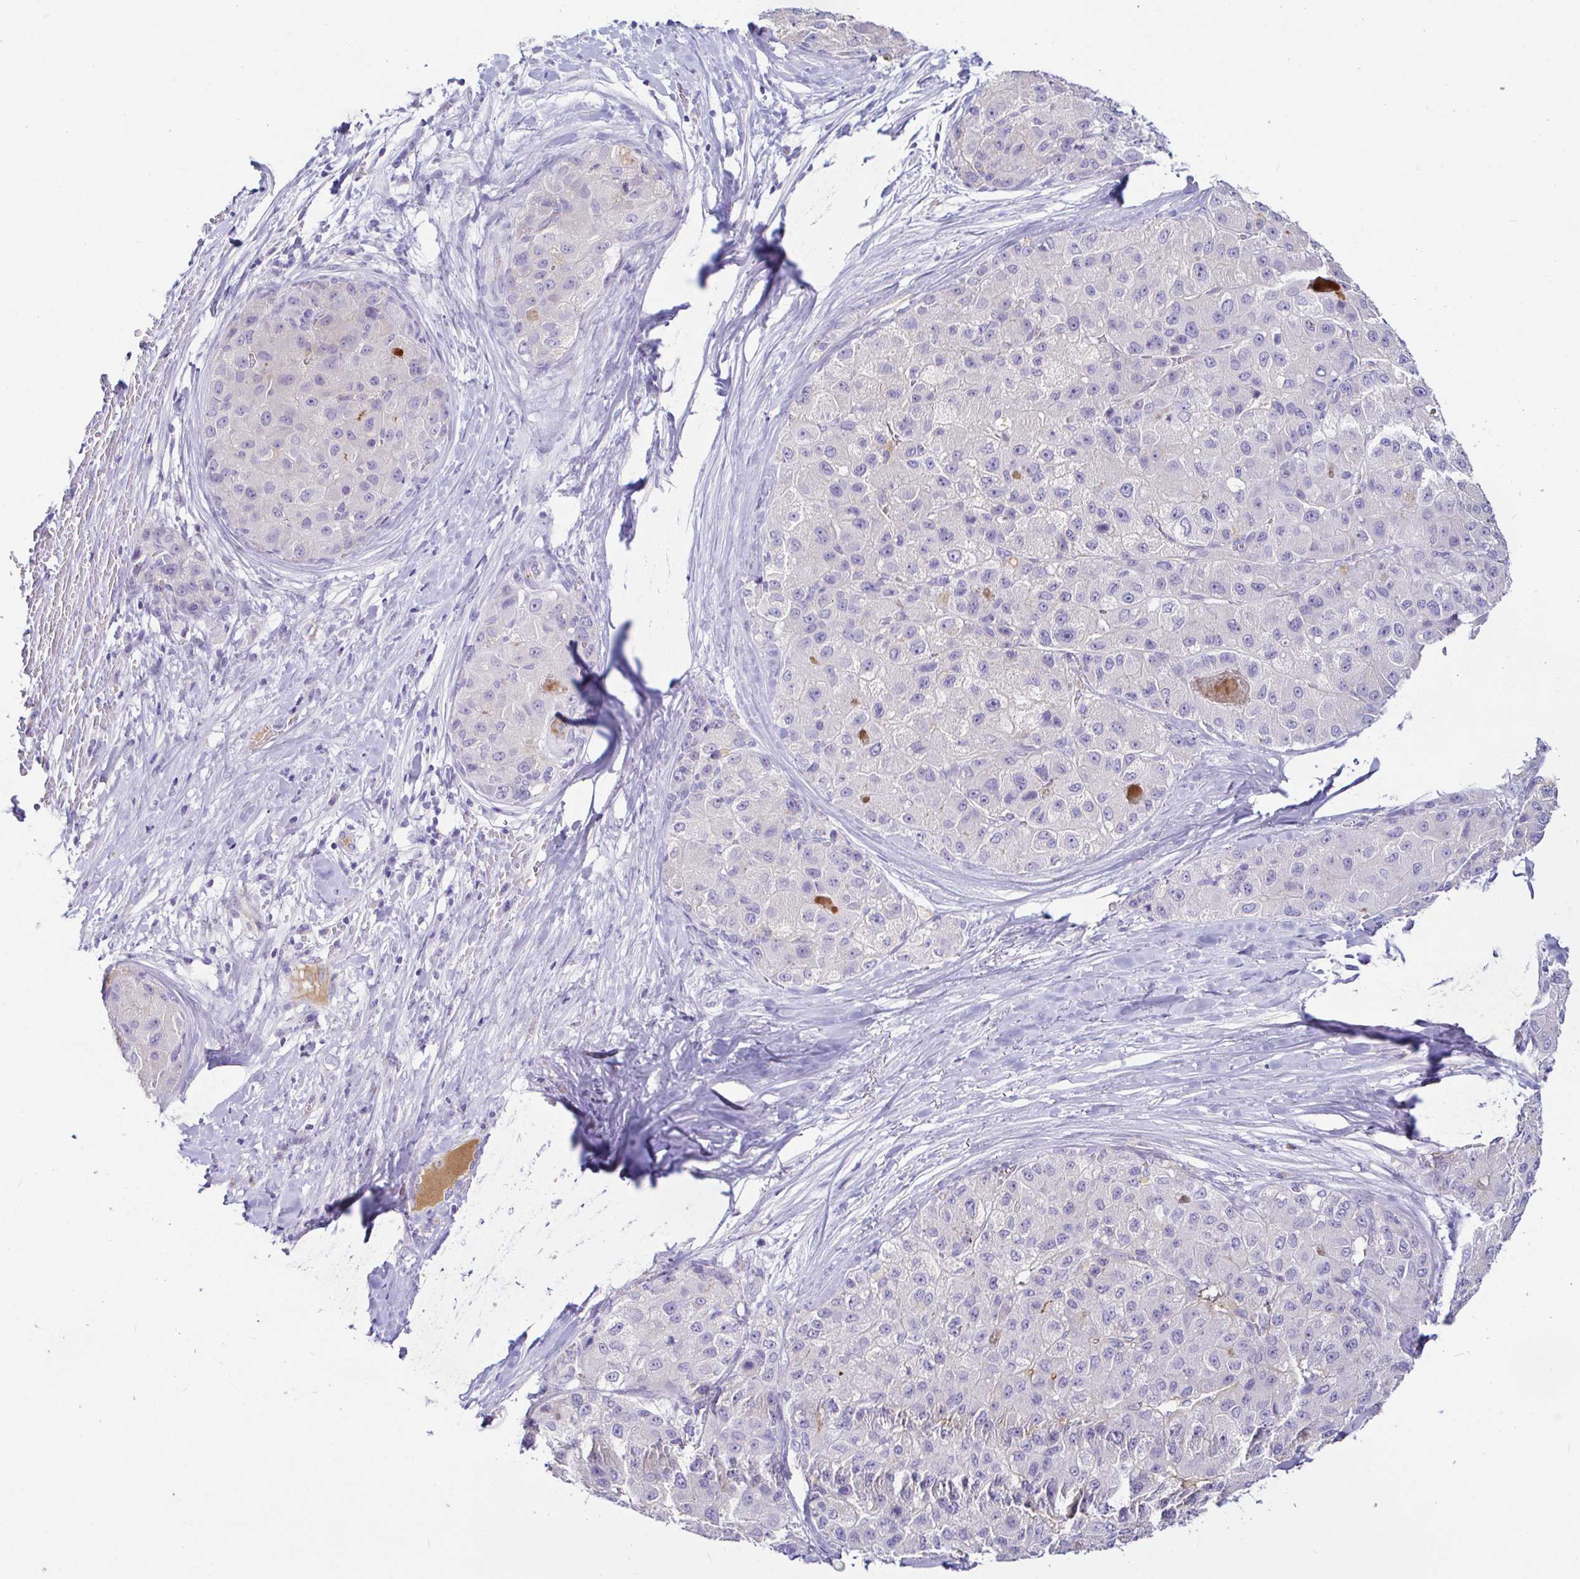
{"staining": {"intensity": "negative", "quantity": "none", "location": "none"}, "tissue": "liver cancer", "cell_type": "Tumor cells", "image_type": "cancer", "snomed": [{"axis": "morphology", "description": "Carcinoma, Hepatocellular, NOS"}, {"axis": "topography", "description": "Liver"}], "caption": "The immunohistochemistry (IHC) micrograph has no significant positivity in tumor cells of hepatocellular carcinoma (liver) tissue.", "gene": "SAA4", "patient": {"sex": "male", "age": 80}}